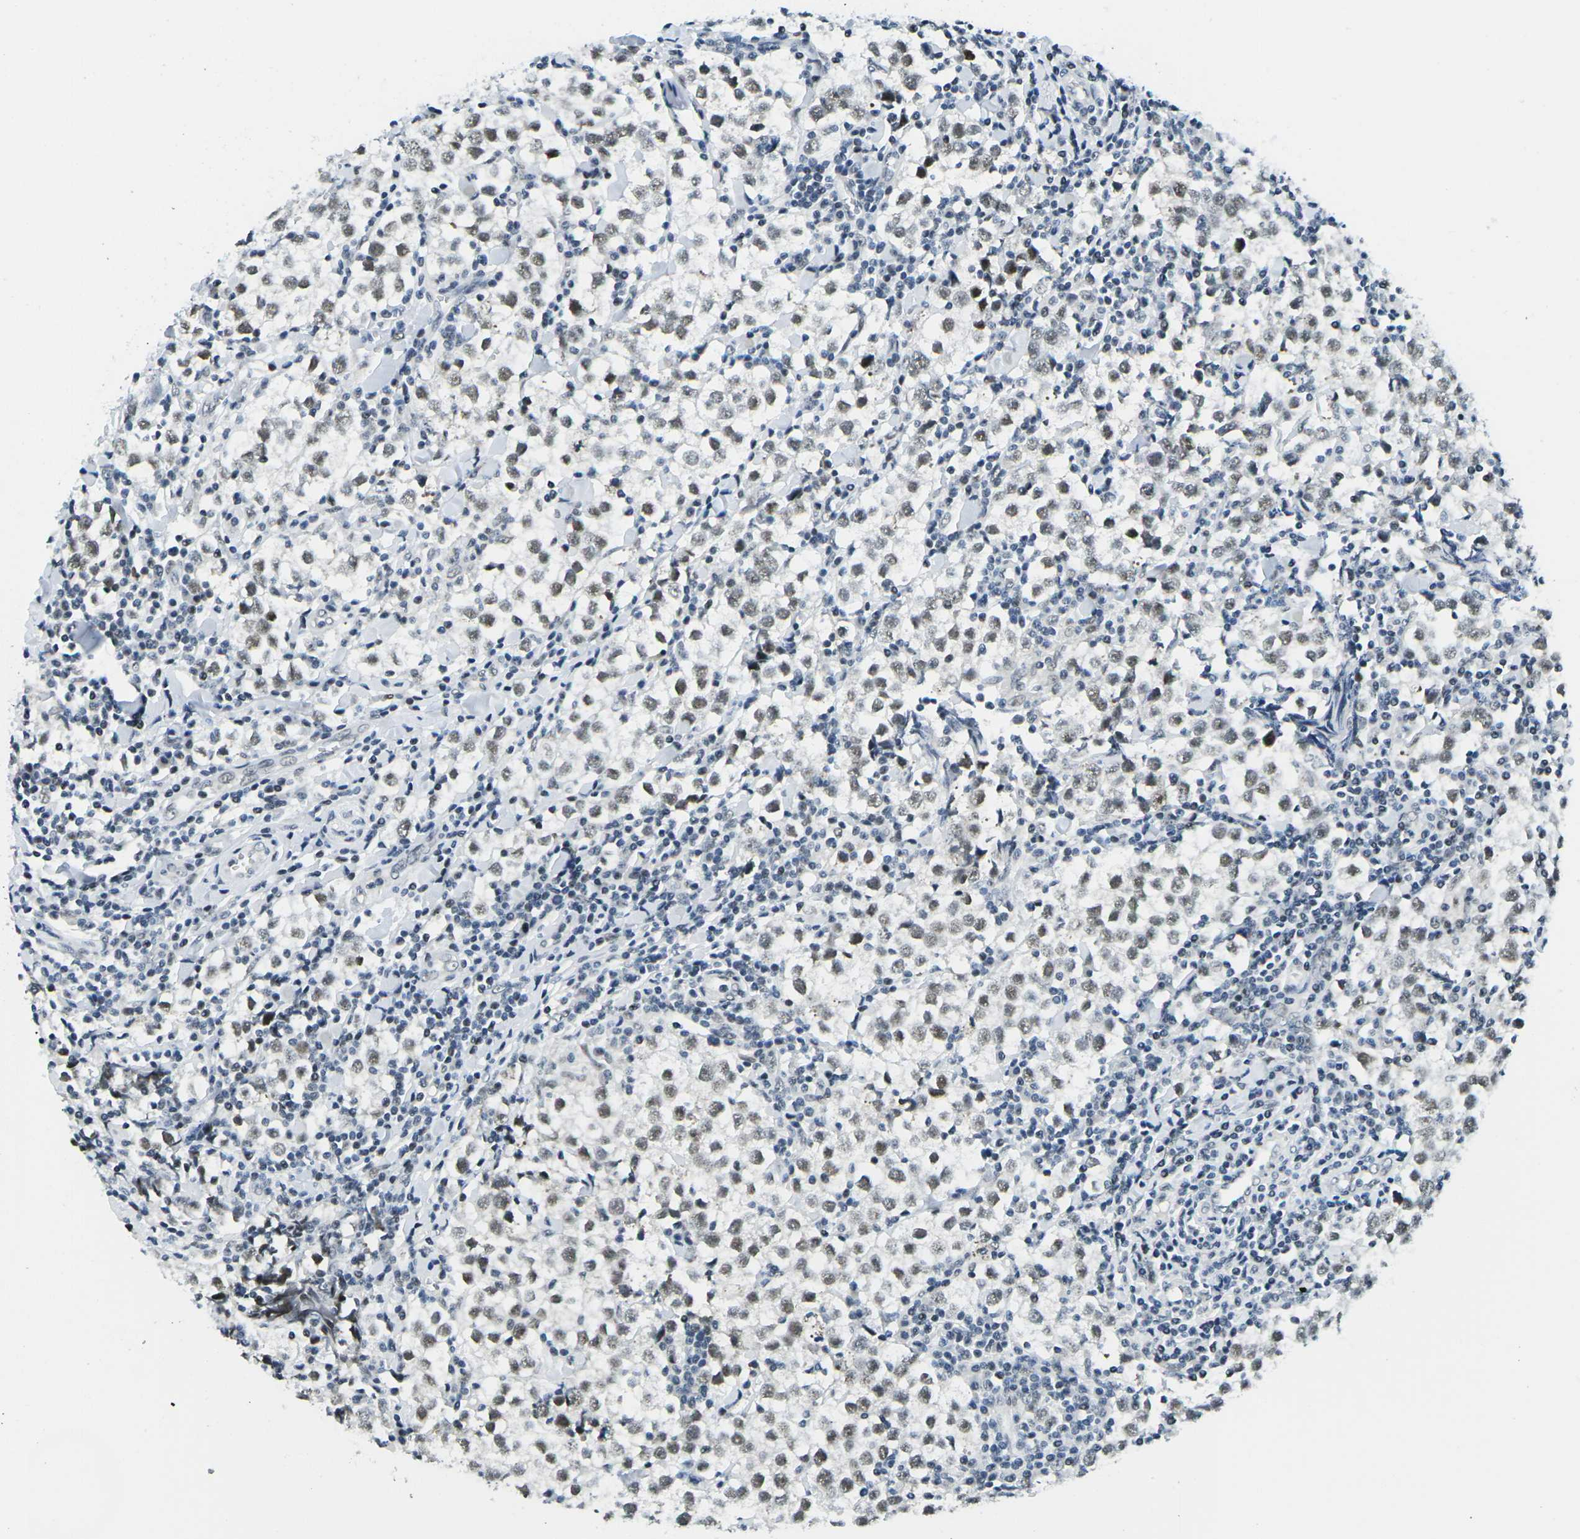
{"staining": {"intensity": "weak", "quantity": ">75%", "location": "nuclear"}, "tissue": "testis cancer", "cell_type": "Tumor cells", "image_type": "cancer", "snomed": [{"axis": "morphology", "description": "Seminoma, NOS"}, {"axis": "morphology", "description": "Carcinoma, Embryonal, NOS"}, {"axis": "topography", "description": "Testis"}], "caption": "Testis cancer (embryonal carcinoma) was stained to show a protein in brown. There is low levels of weak nuclear staining in about >75% of tumor cells.", "gene": "PRPF8", "patient": {"sex": "male", "age": 36}}